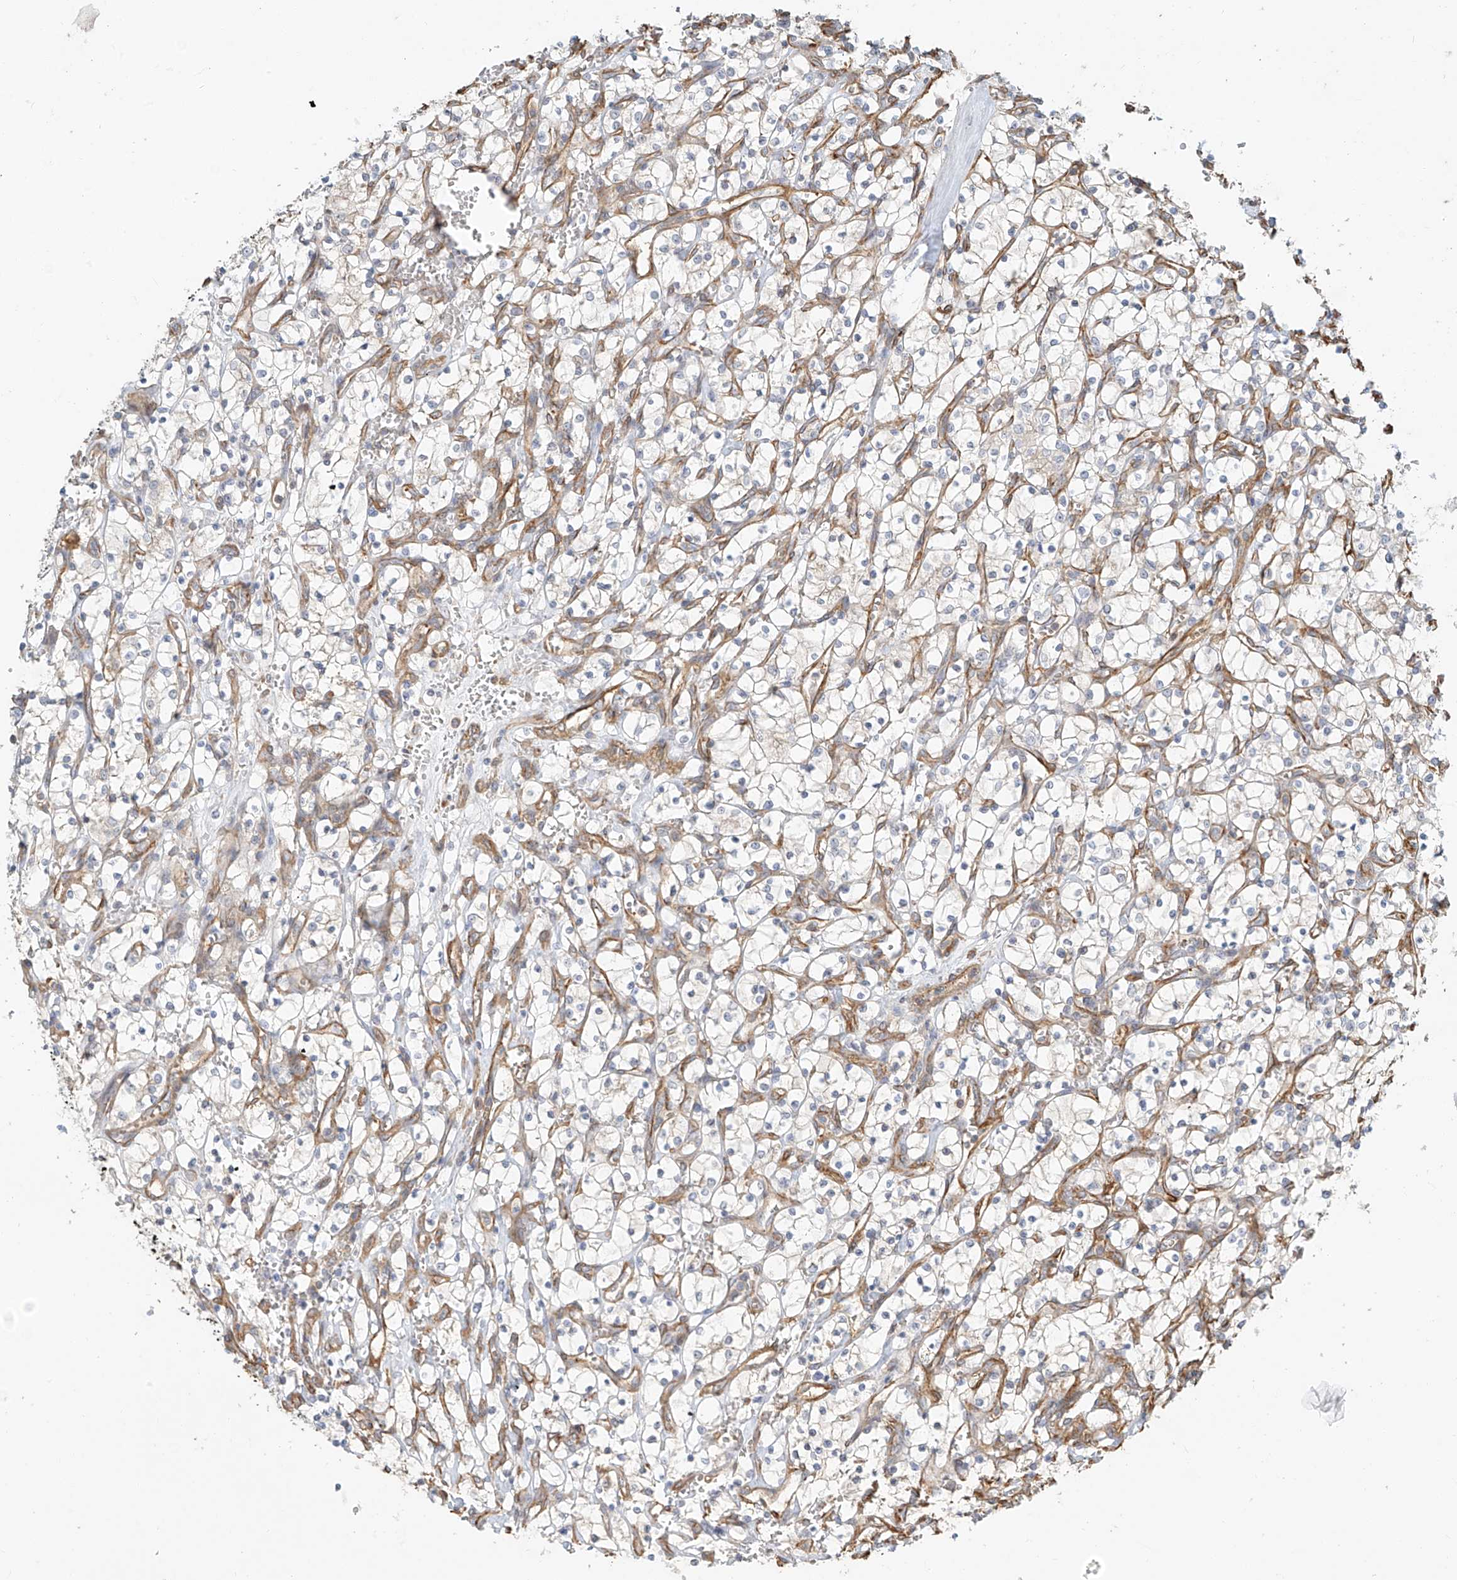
{"staining": {"intensity": "negative", "quantity": "none", "location": "none"}, "tissue": "renal cancer", "cell_type": "Tumor cells", "image_type": "cancer", "snomed": [{"axis": "morphology", "description": "Adenocarcinoma, NOS"}, {"axis": "topography", "description": "Kidney"}], "caption": "Micrograph shows no protein positivity in tumor cells of renal adenocarcinoma tissue.", "gene": "CSMD3", "patient": {"sex": "female", "age": 69}}